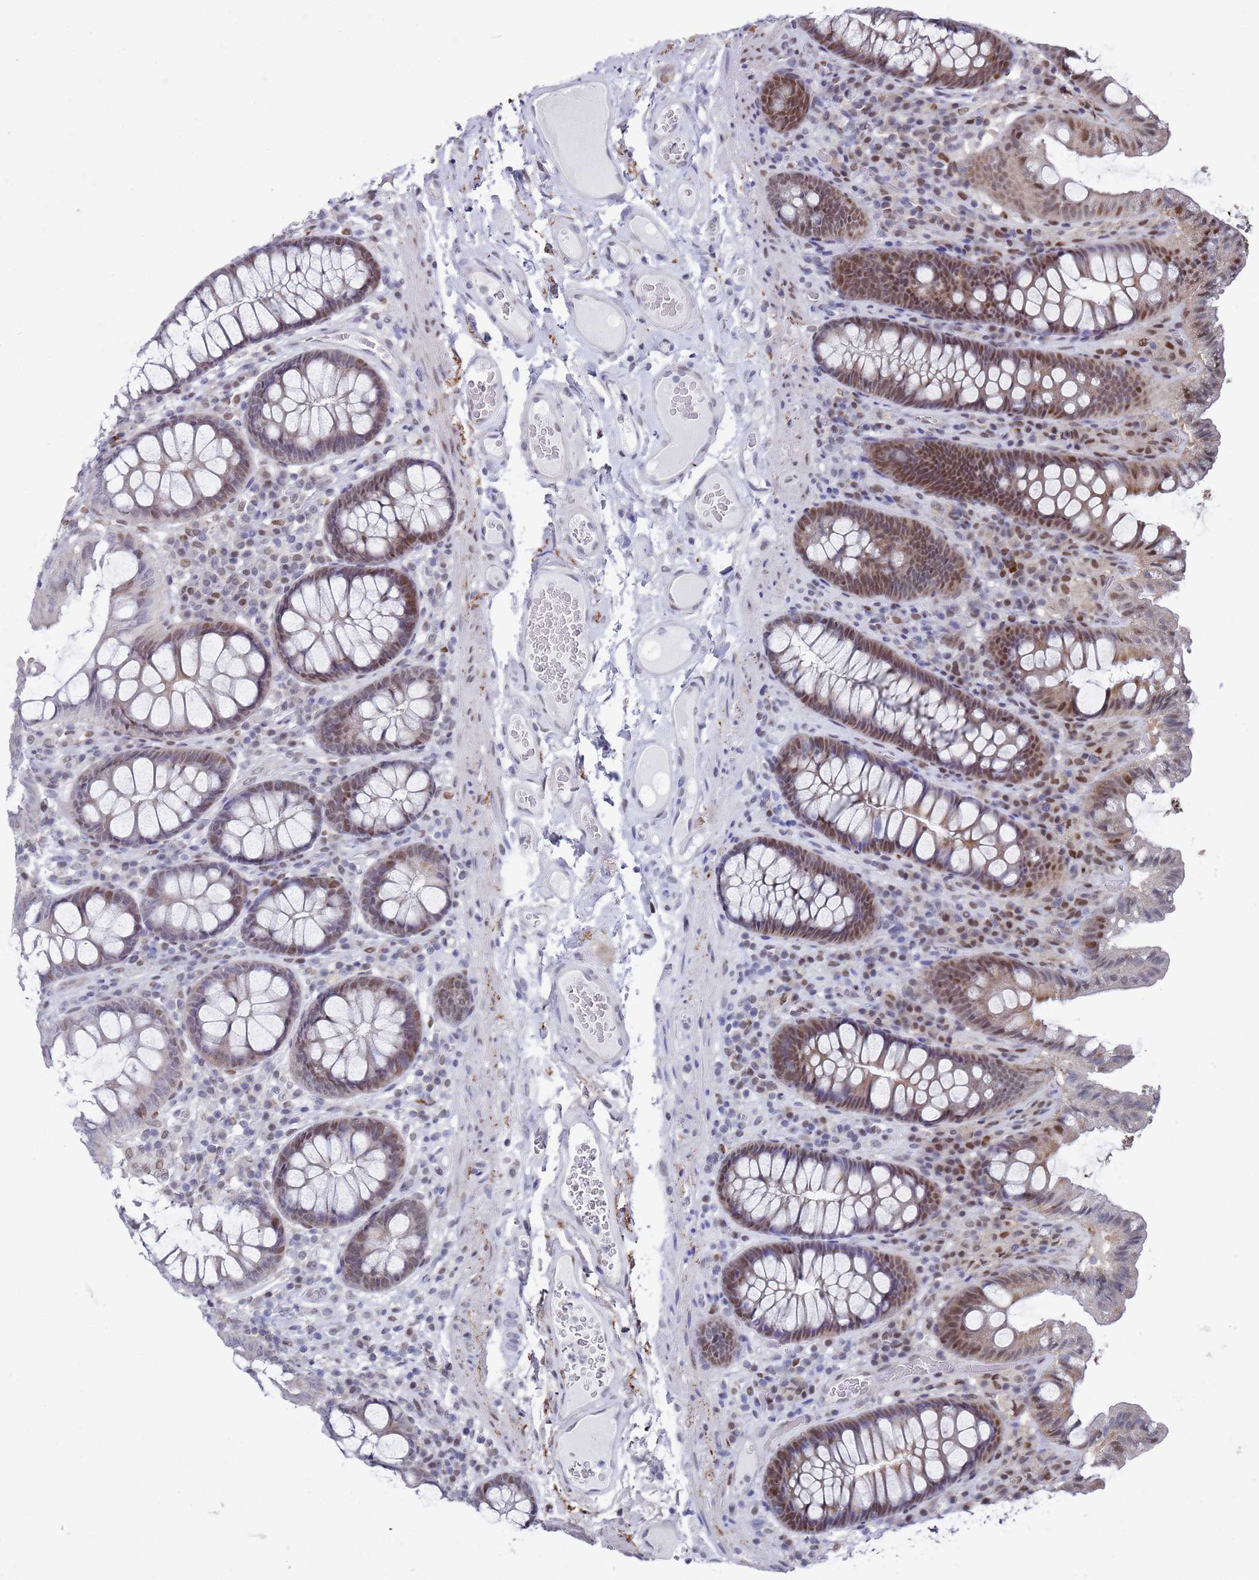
{"staining": {"intensity": "negative", "quantity": "none", "location": "none"}, "tissue": "colon", "cell_type": "Endothelial cells", "image_type": "normal", "snomed": [{"axis": "morphology", "description": "Normal tissue, NOS"}, {"axis": "topography", "description": "Colon"}], "caption": "This is an immunohistochemistry histopathology image of normal human colon. There is no staining in endothelial cells.", "gene": "COPS6", "patient": {"sex": "male", "age": 84}}